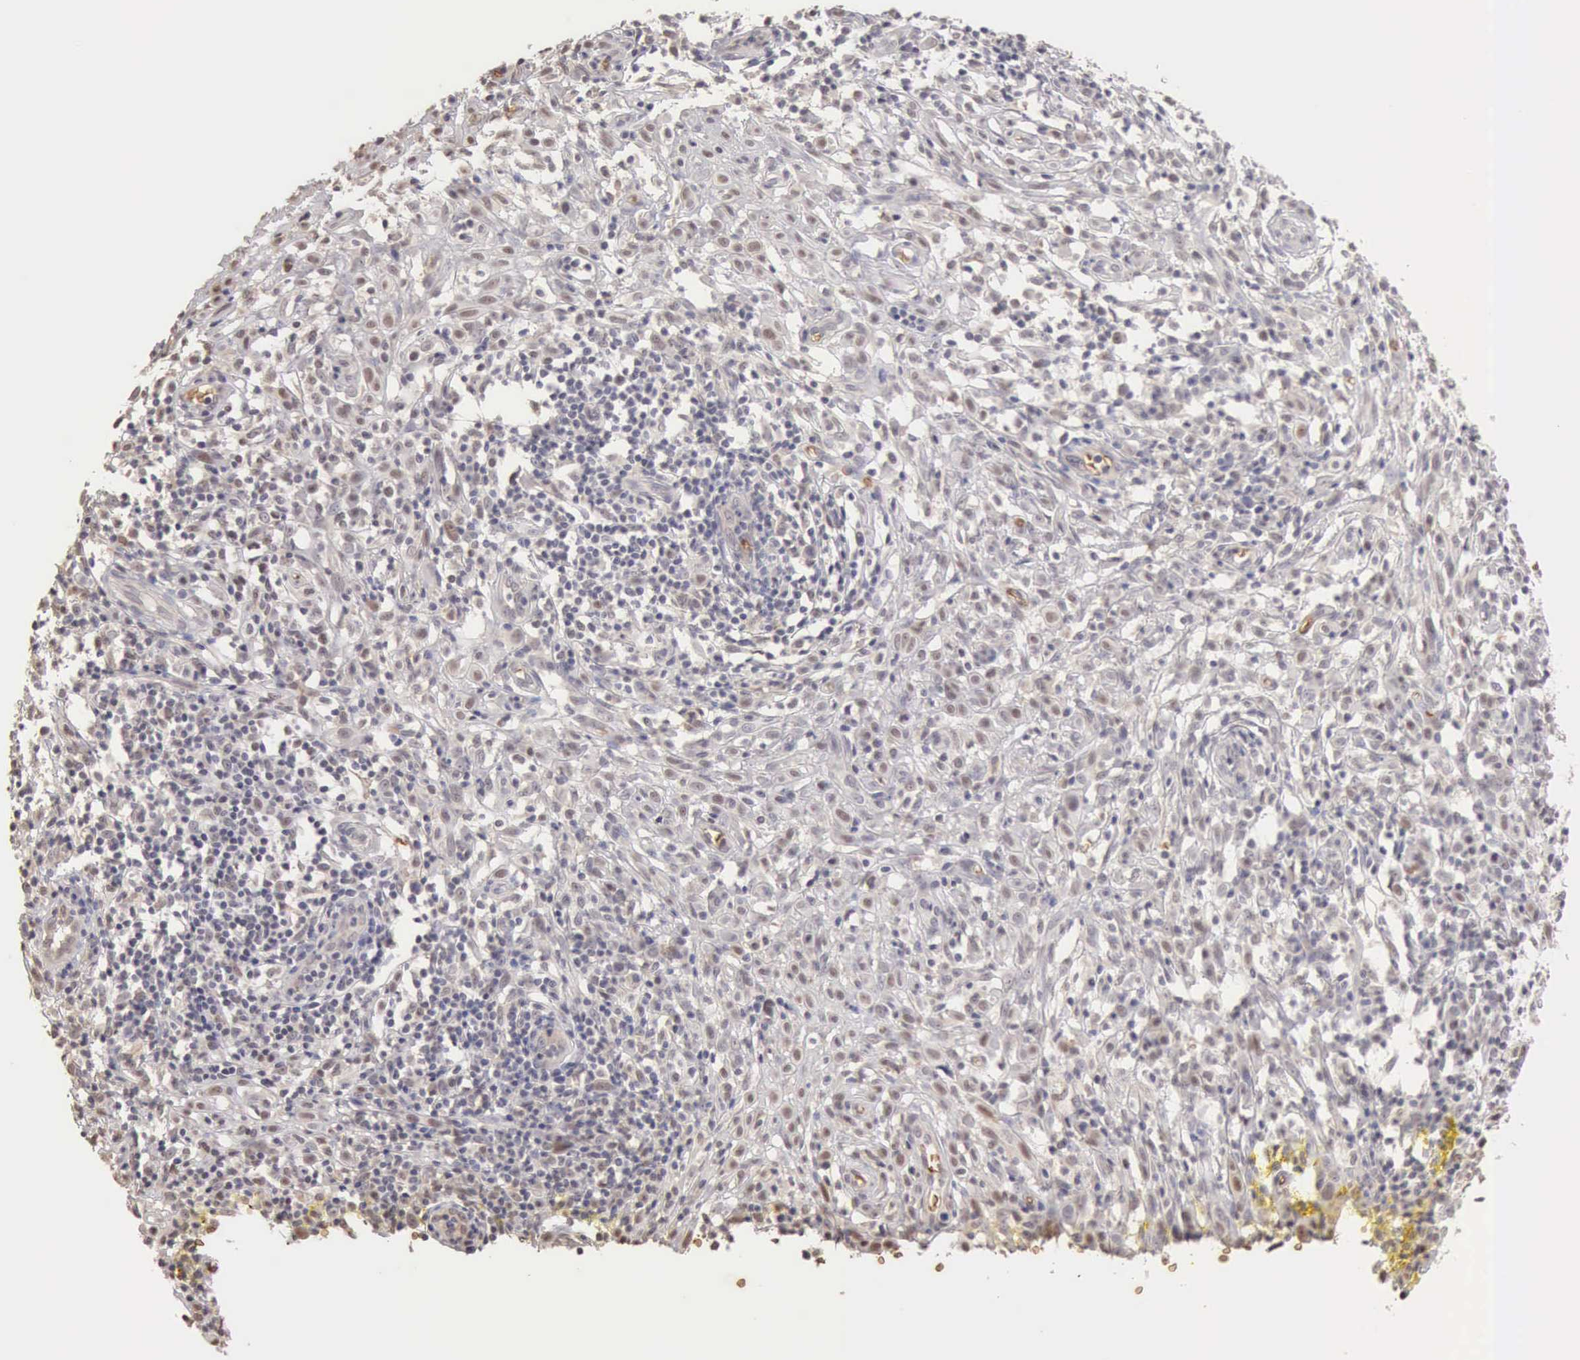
{"staining": {"intensity": "negative", "quantity": "none", "location": "none"}, "tissue": "melanoma", "cell_type": "Tumor cells", "image_type": "cancer", "snomed": [{"axis": "morphology", "description": "Malignant melanoma, NOS"}, {"axis": "topography", "description": "Skin"}], "caption": "Immunohistochemical staining of human malignant melanoma shows no significant expression in tumor cells.", "gene": "CFI", "patient": {"sex": "female", "age": 52}}